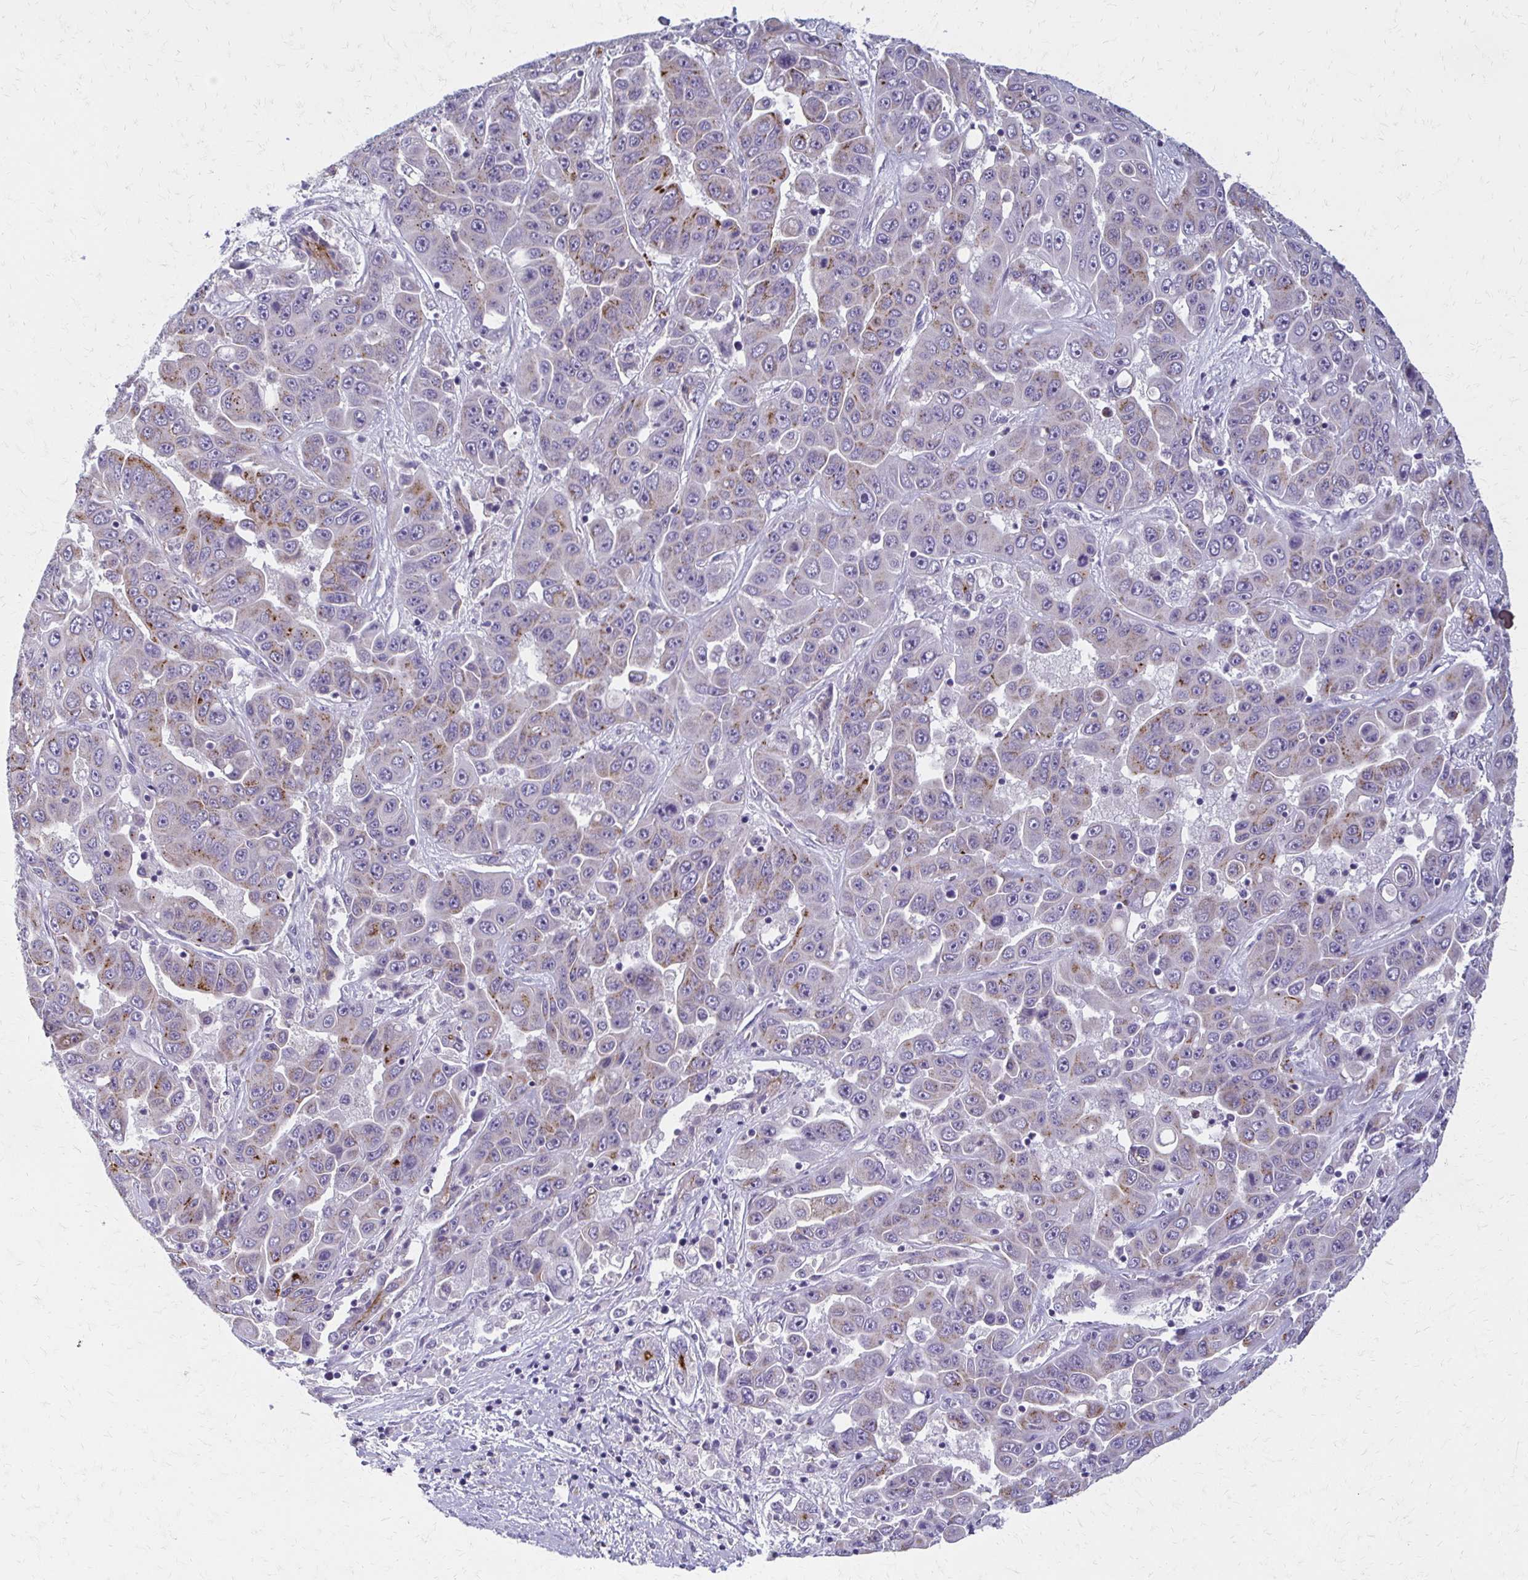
{"staining": {"intensity": "moderate", "quantity": "<25%", "location": "cytoplasmic/membranous"}, "tissue": "liver cancer", "cell_type": "Tumor cells", "image_type": "cancer", "snomed": [{"axis": "morphology", "description": "Cholangiocarcinoma"}, {"axis": "topography", "description": "Liver"}], "caption": "Liver cancer (cholangiocarcinoma) stained for a protein (brown) exhibits moderate cytoplasmic/membranous positive positivity in about <25% of tumor cells.", "gene": "BBS12", "patient": {"sex": "female", "age": 52}}